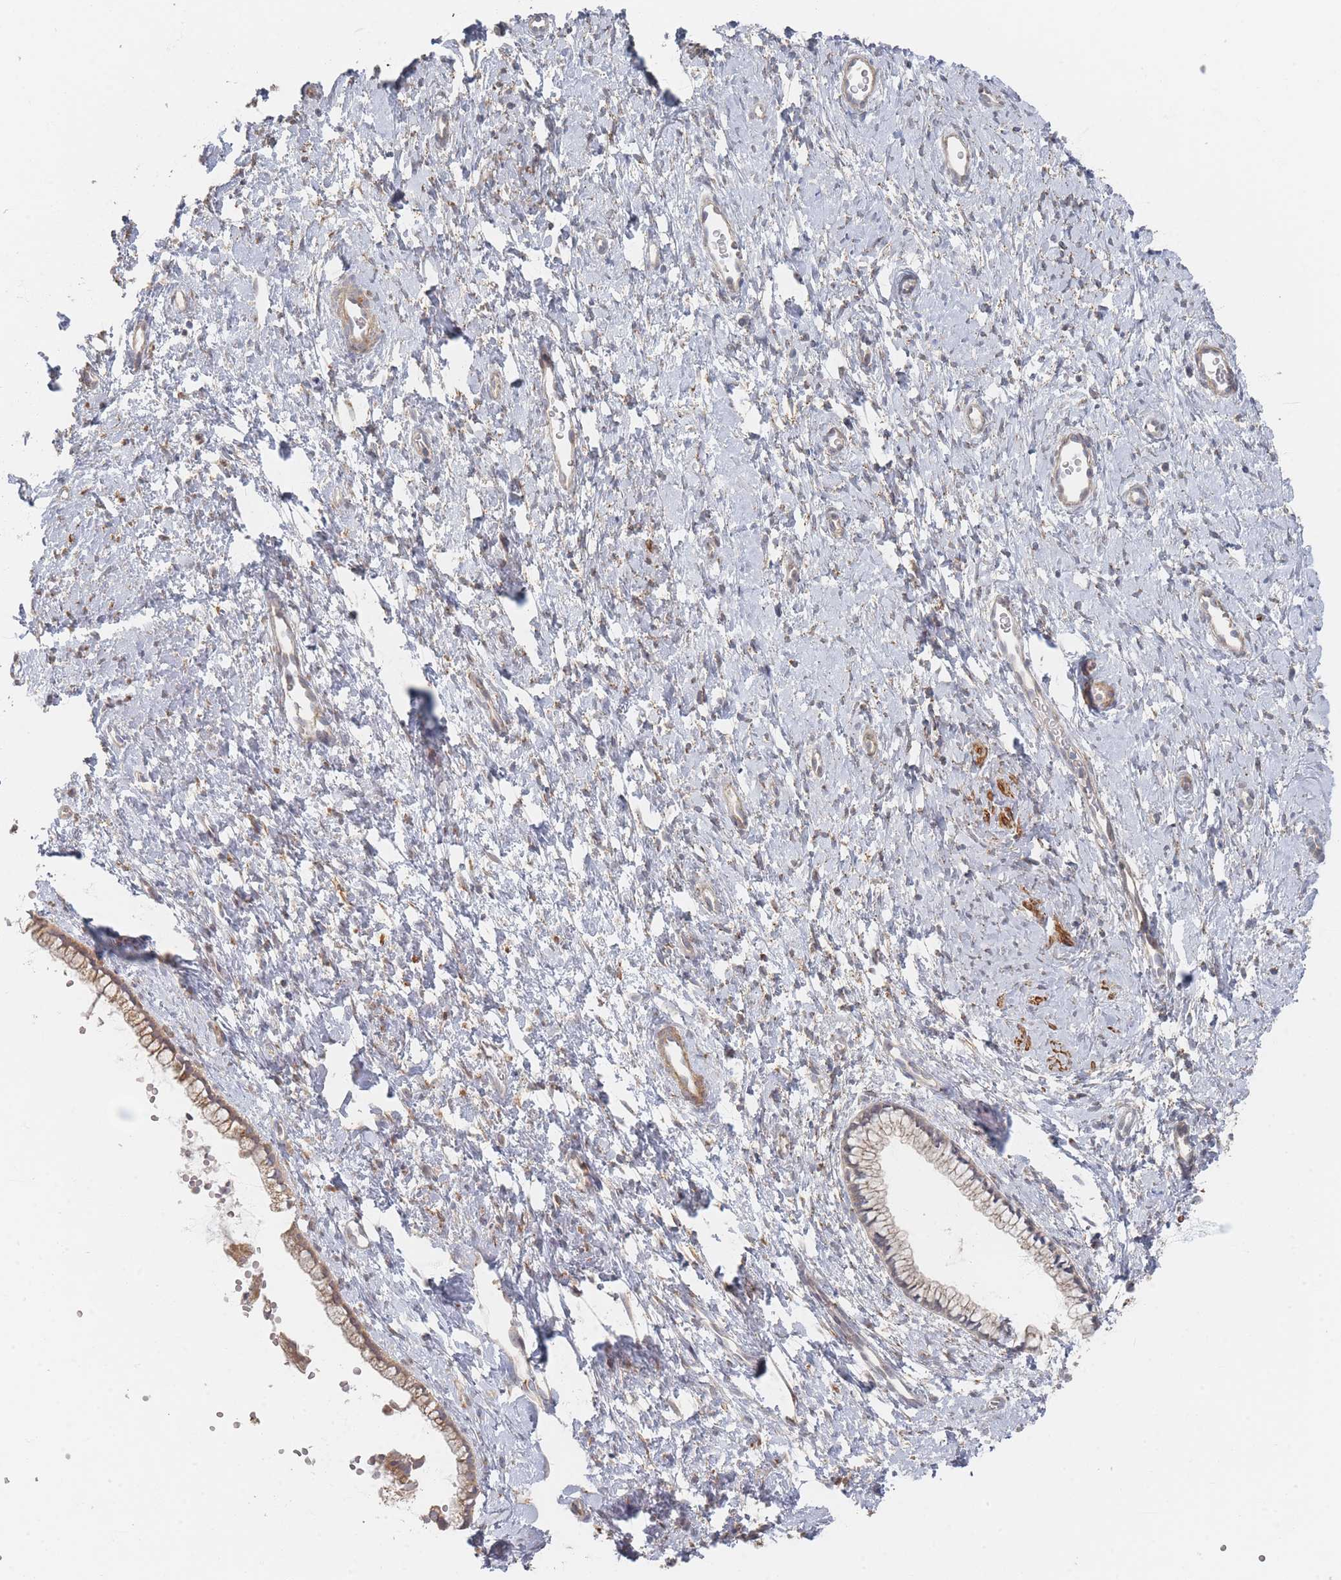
{"staining": {"intensity": "moderate", "quantity": "25%-75%", "location": "cytoplasmic/membranous"}, "tissue": "cervix", "cell_type": "Glandular cells", "image_type": "normal", "snomed": [{"axis": "morphology", "description": "Normal tissue, NOS"}, {"axis": "topography", "description": "Cervix"}], "caption": "IHC (DAB (3,3'-diaminobenzidine)) staining of normal cervix shows moderate cytoplasmic/membranous protein staining in approximately 25%-75% of glandular cells.", "gene": "GLE1", "patient": {"sex": "female", "age": 57}}